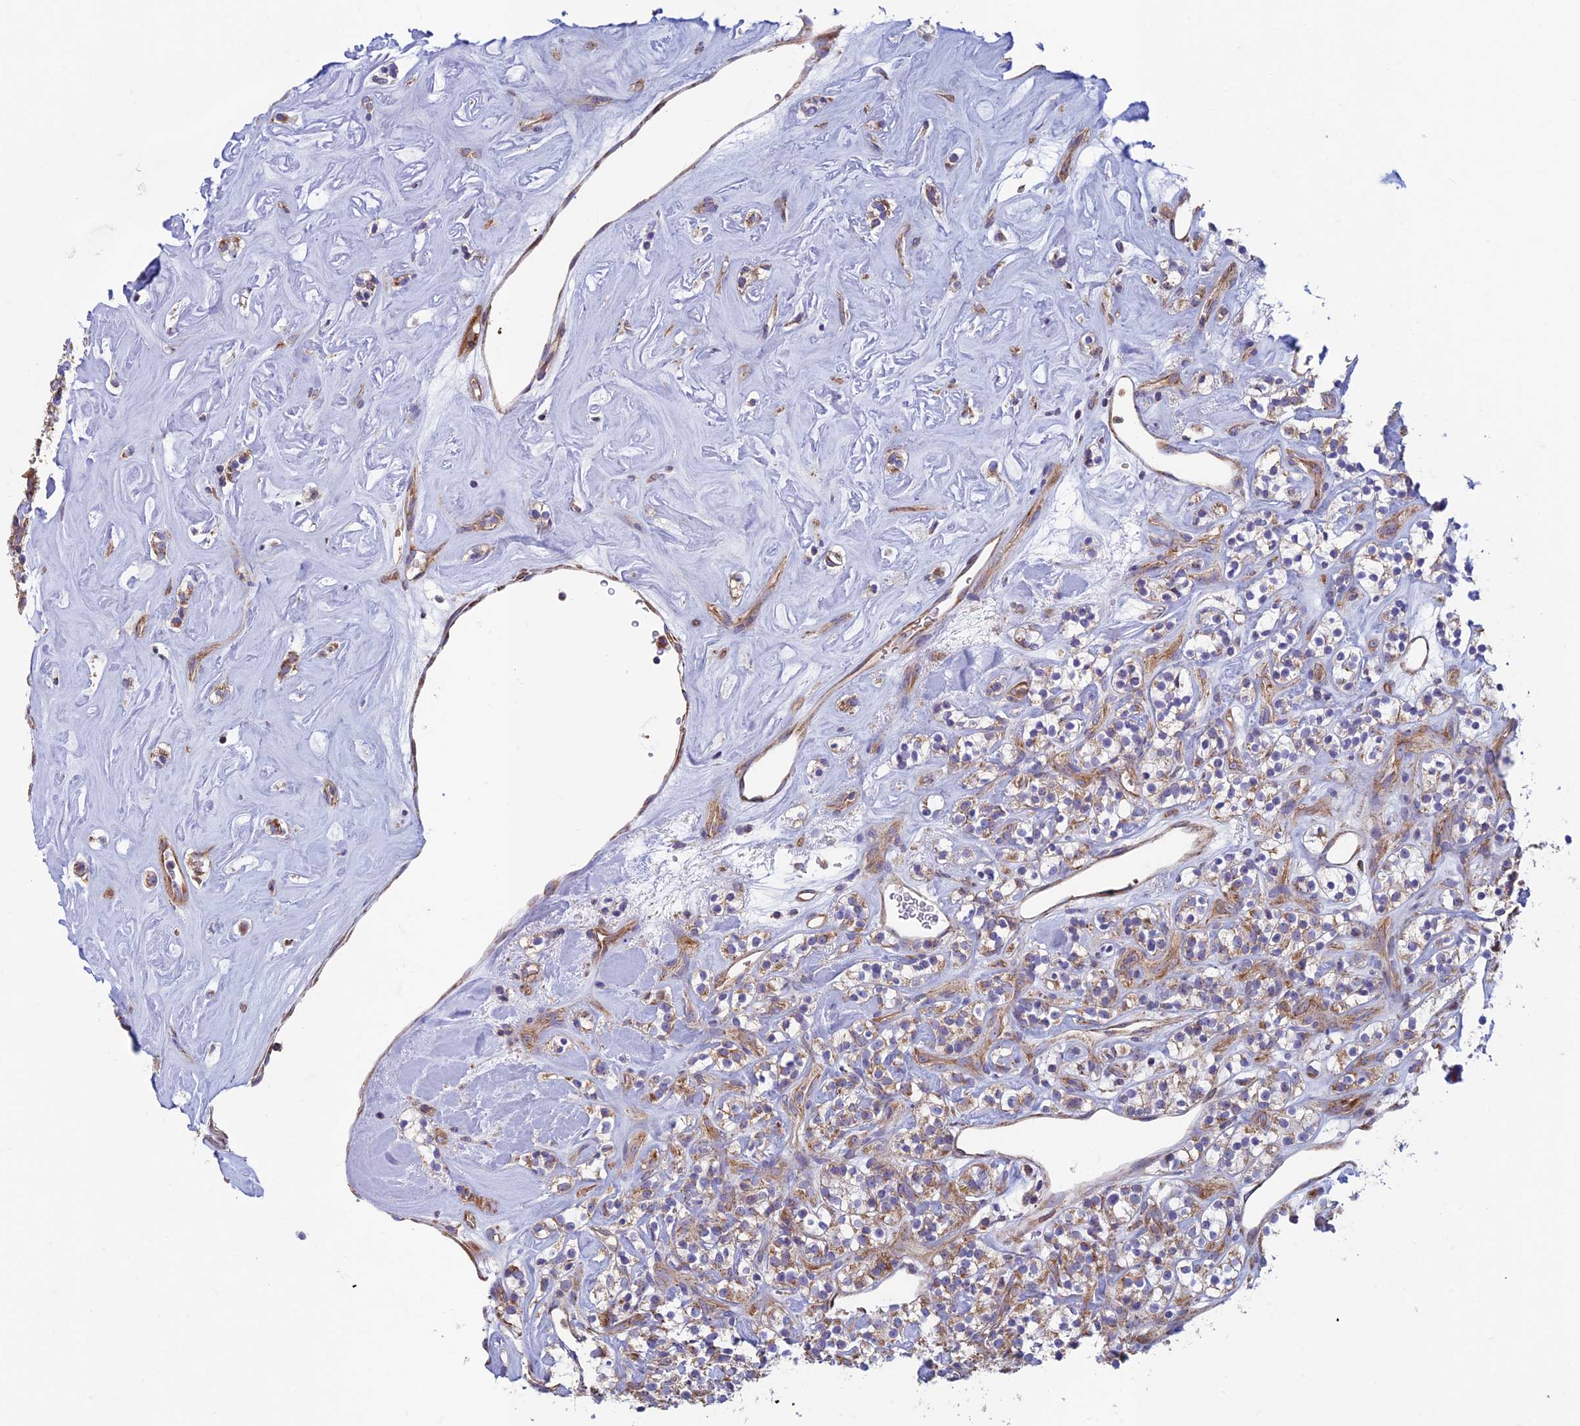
{"staining": {"intensity": "moderate", "quantity": "25%-75%", "location": "cytoplasmic/membranous"}, "tissue": "renal cancer", "cell_type": "Tumor cells", "image_type": "cancer", "snomed": [{"axis": "morphology", "description": "Adenocarcinoma, NOS"}, {"axis": "topography", "description": "Kidney"}], "caption": "Human renal cancer stained for a protein (brown) reveals moderate cytoplasmic/membranous positive positivity in approximately 25%-75% of tumor cells.", "gene": "DNM1L", "patient": {"sex": "male", "age": 77}}